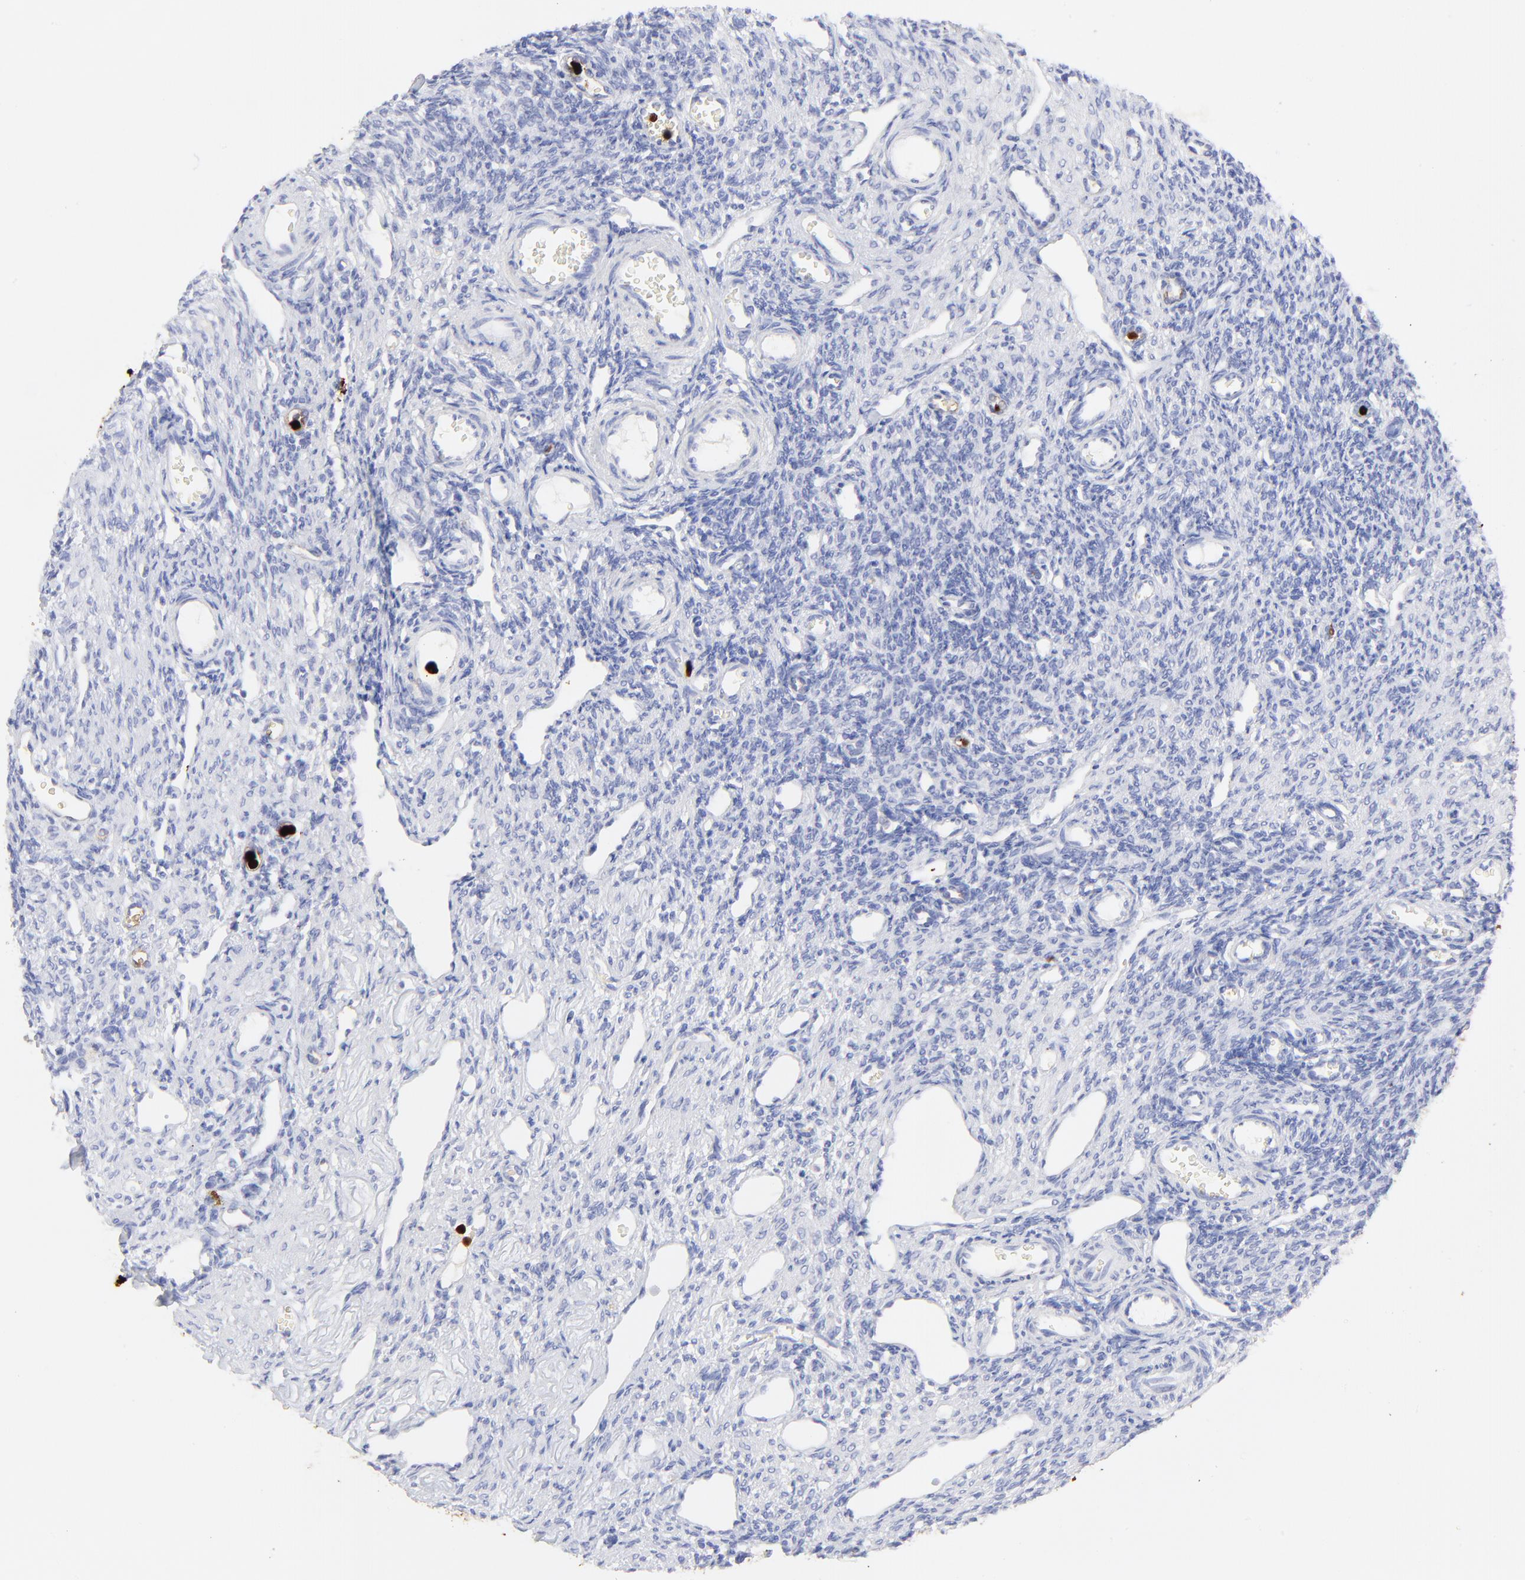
{"staining": {"intensity": "negative", "quantity": "none", "location": "none"}, "tissue": "ovary", "cell_type": "Ovarian stroma cells", "image_type": "normal", "snomed": [{"axis": "morphology", "description": "Normal tissue, NOS"}, {"axis": "topography", "description": "Ovary"}], "caption": "Image shows no protein expression in ovarian stroma cells of unremarkable ovary.", "gene": "S100A12", "patient": {"sex": "female", "age": 33}}